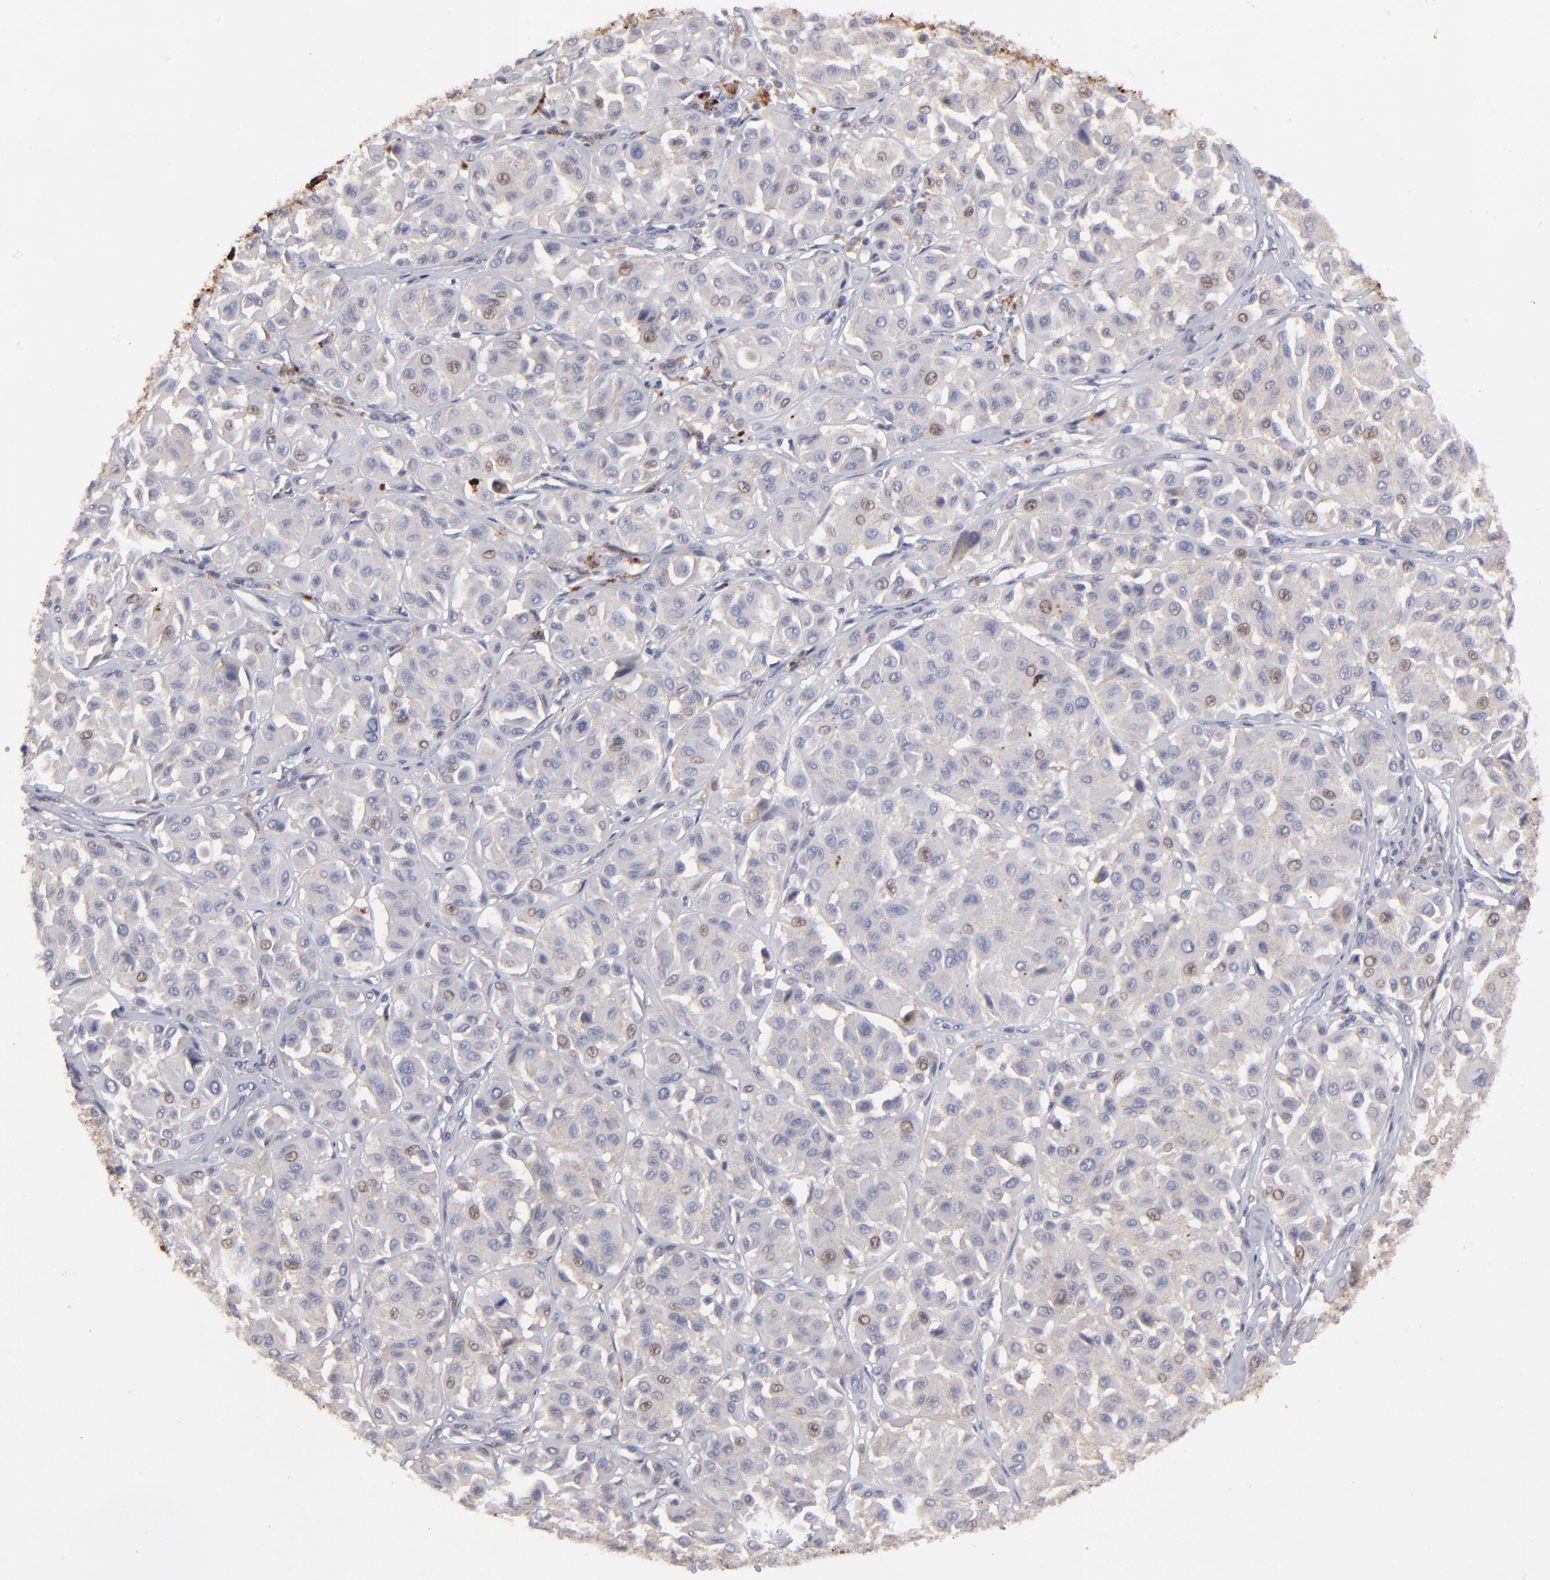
{"staining": {"intensity": "weak", "quantity": "<25%", "location": "nuclear"}, "tissue": "melanoma", "cell_type": "Tumor cells", "image_type": "cancer", "snomed": [{"axis": "morphology", "description": "Malignant melanoma, Metastatic site"}, {"axis": "topography", "description": "Soft tissue"}], "caption": "This image is of melanoma stained with immunohistochemistry (IHC) to label a protein in brown with the nuclei are counter-stained blue. There is no expression in tumor cells.", "gene": "GPM6B", "patient": {"sex": "male", "age": 41}}